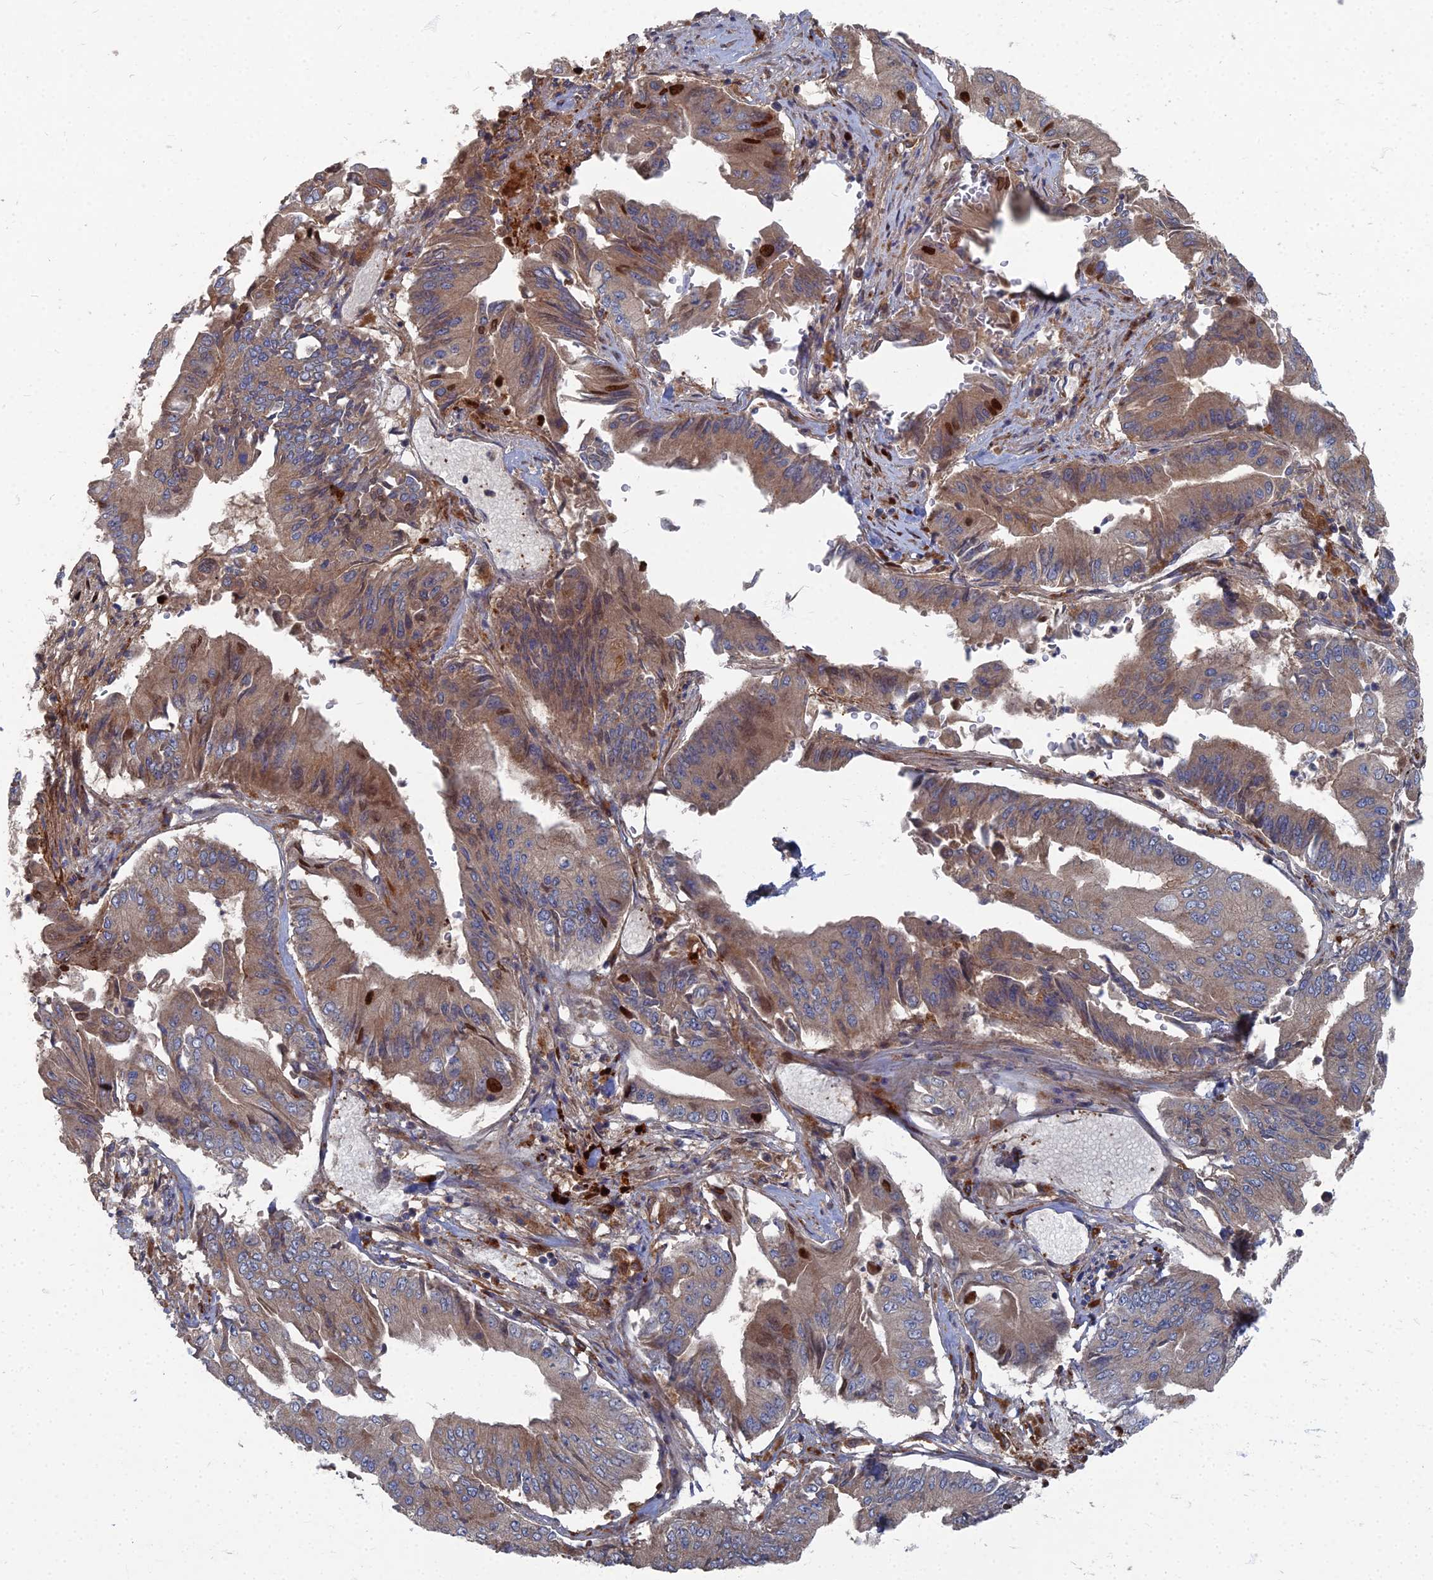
{"staining": {"intensity": "moderate", "quantity": ">75%", "location": "cytoplasmic/membranous,nuclear"}, "tissue": "pancreatic cancer", "cell_type": "Tumor cells", "image_type": "cancer", "snomed": [{"axis": "morphology", "description": "Adenocarcinoma, NOS"}, {"axis": "topography", "description": "Pancreas"}], "caption": "Moderate cytoplasmic/membranous and nuclear expression is identified in about >75% of tumor cells in adenocarcinoma (pancreatic).", "gene": "PPCDC", "patient": {"sex": "female", "age": 77}}